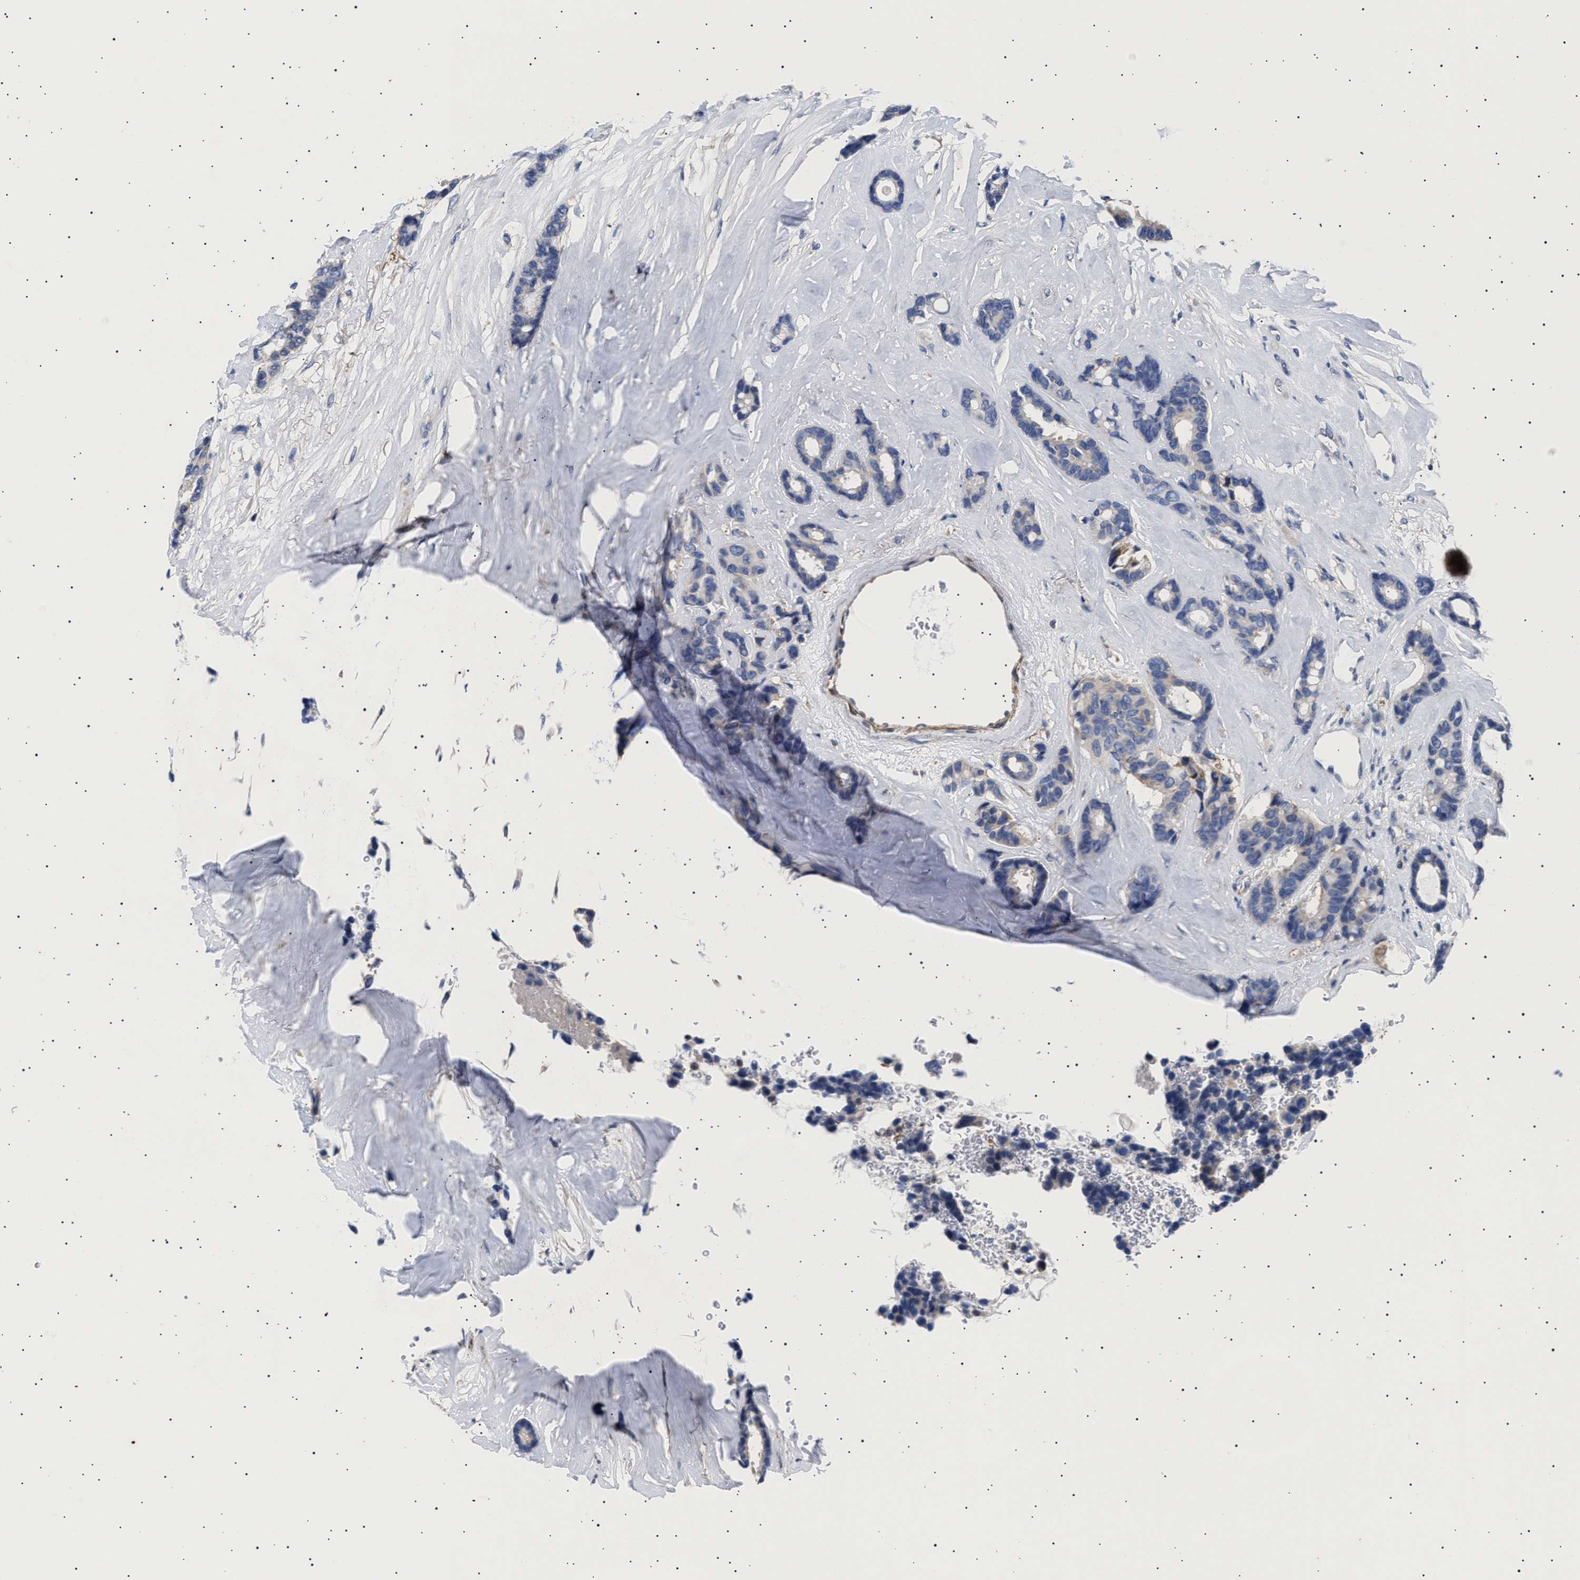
{"staining": {"intensity": "negative", "quantity": "none", "location": "none"}, "tissue": "breast cancer", "cell_type": "Tumor cells", "image_type": "cancer", "snomed": [{"axis": "morphology", "description": "Duct carcinoma"}, {"axis": "topography", "description": "Breast"}], "caption": "Tumor cells are negative for protein expression in human invasive ductal carcinoma (breast).", "gene": "HEMGN", "patient": {"sex": "female", "age": 87}}